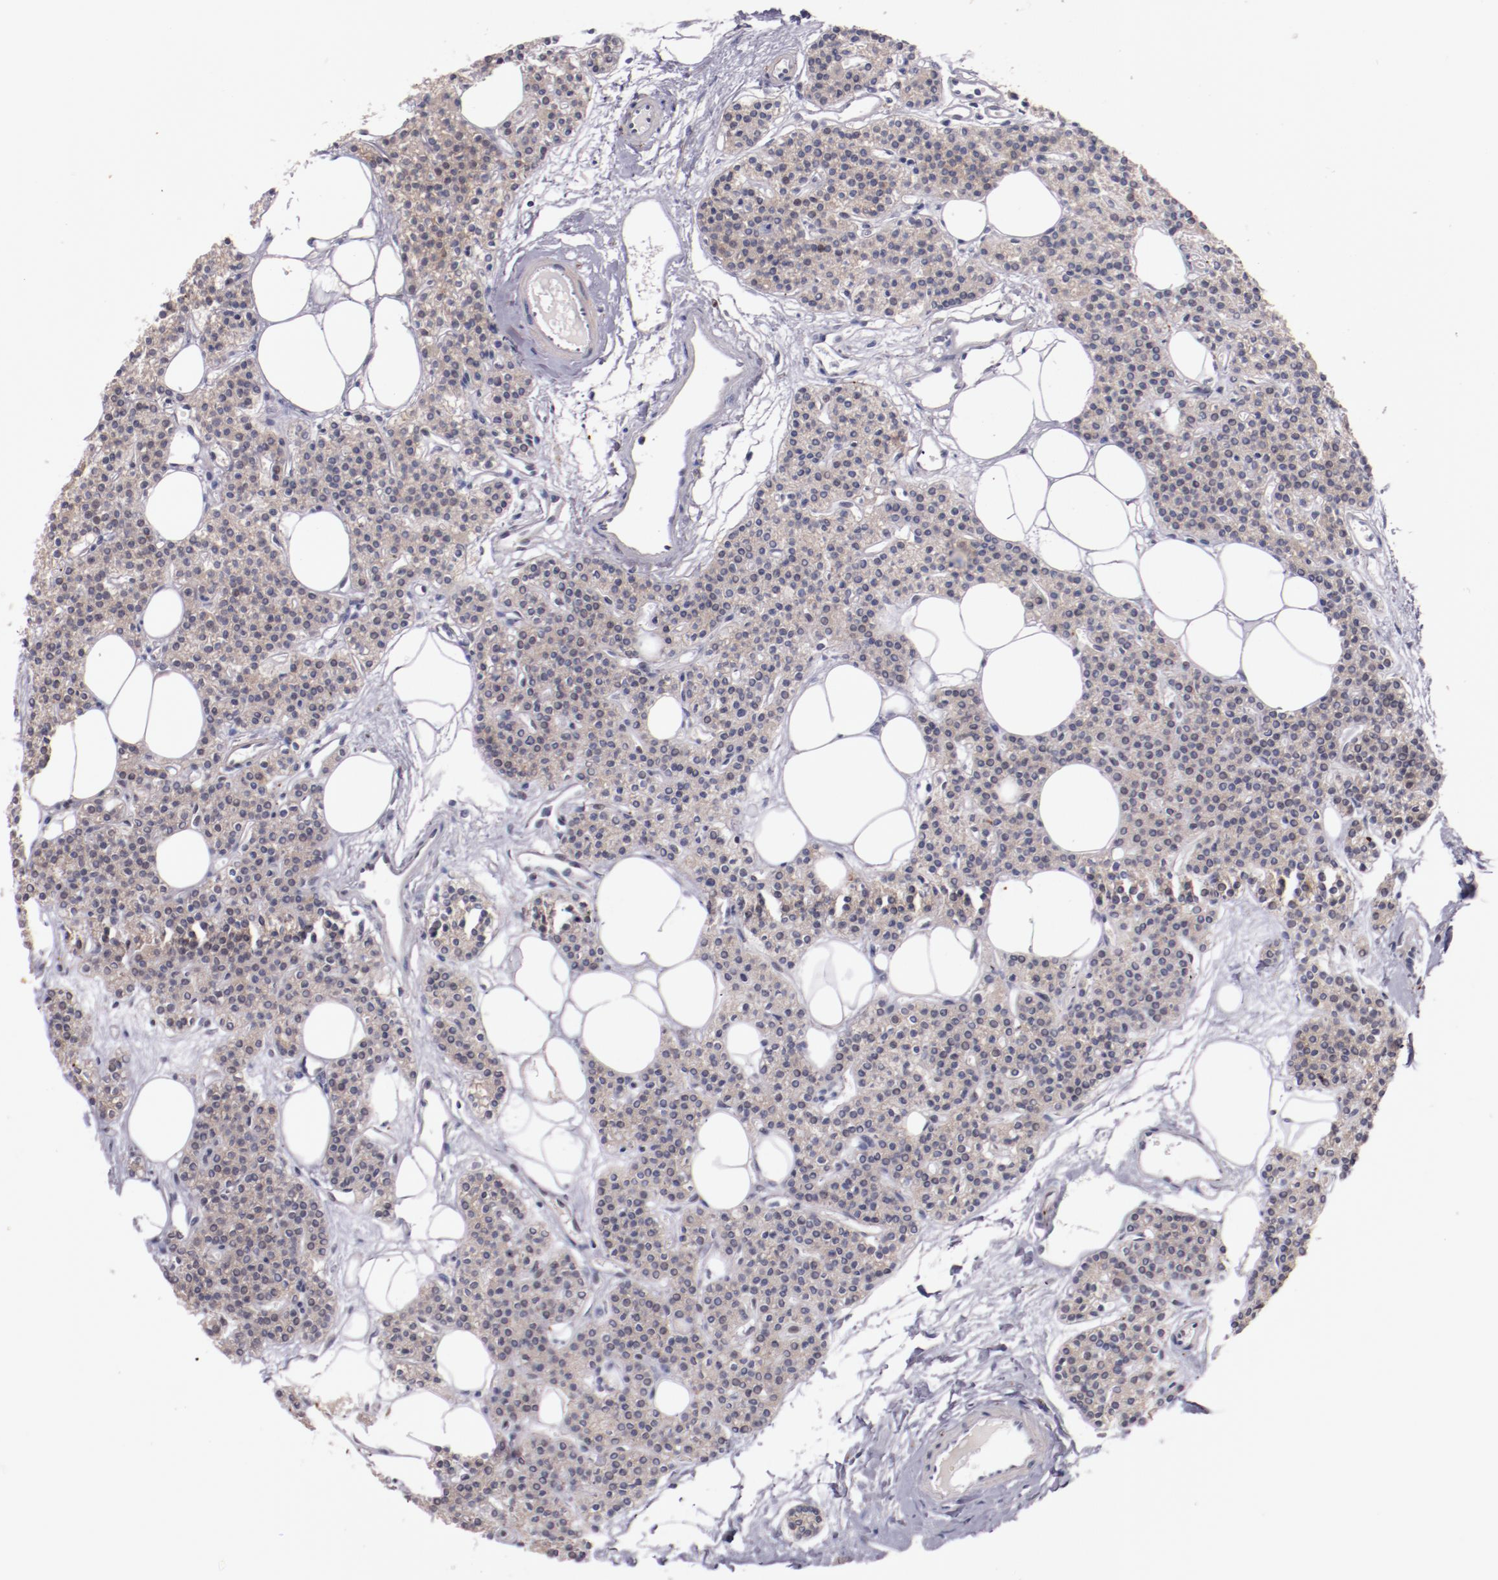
{"staining": {"intensity": "weak", "quantity": ">75%", "location": "cytoplasmic/membranous"}, "tissue": "parathyroid gland", "cell_type": "Glandular cells", "image_type": "normal", "snomed": [{"axis": "morphology", "description": "Normal tissue, NOS"}, {"axis": "topography", "description": "Parathyroid gland"}], "caption": "Immunohistochemistry (DAB) staining of normal human parathyroid gland shows weak cytoplasmic/membranous protein staining in about >75% of glandular cells. Using DAB (3,3'-diaminobenzidine) (brown) and hematoxylin (blue) stains, captured at high magnification using brightfield microscopy.", "gene": "SYP", "patient": {"sex": "male", "age": 24}}